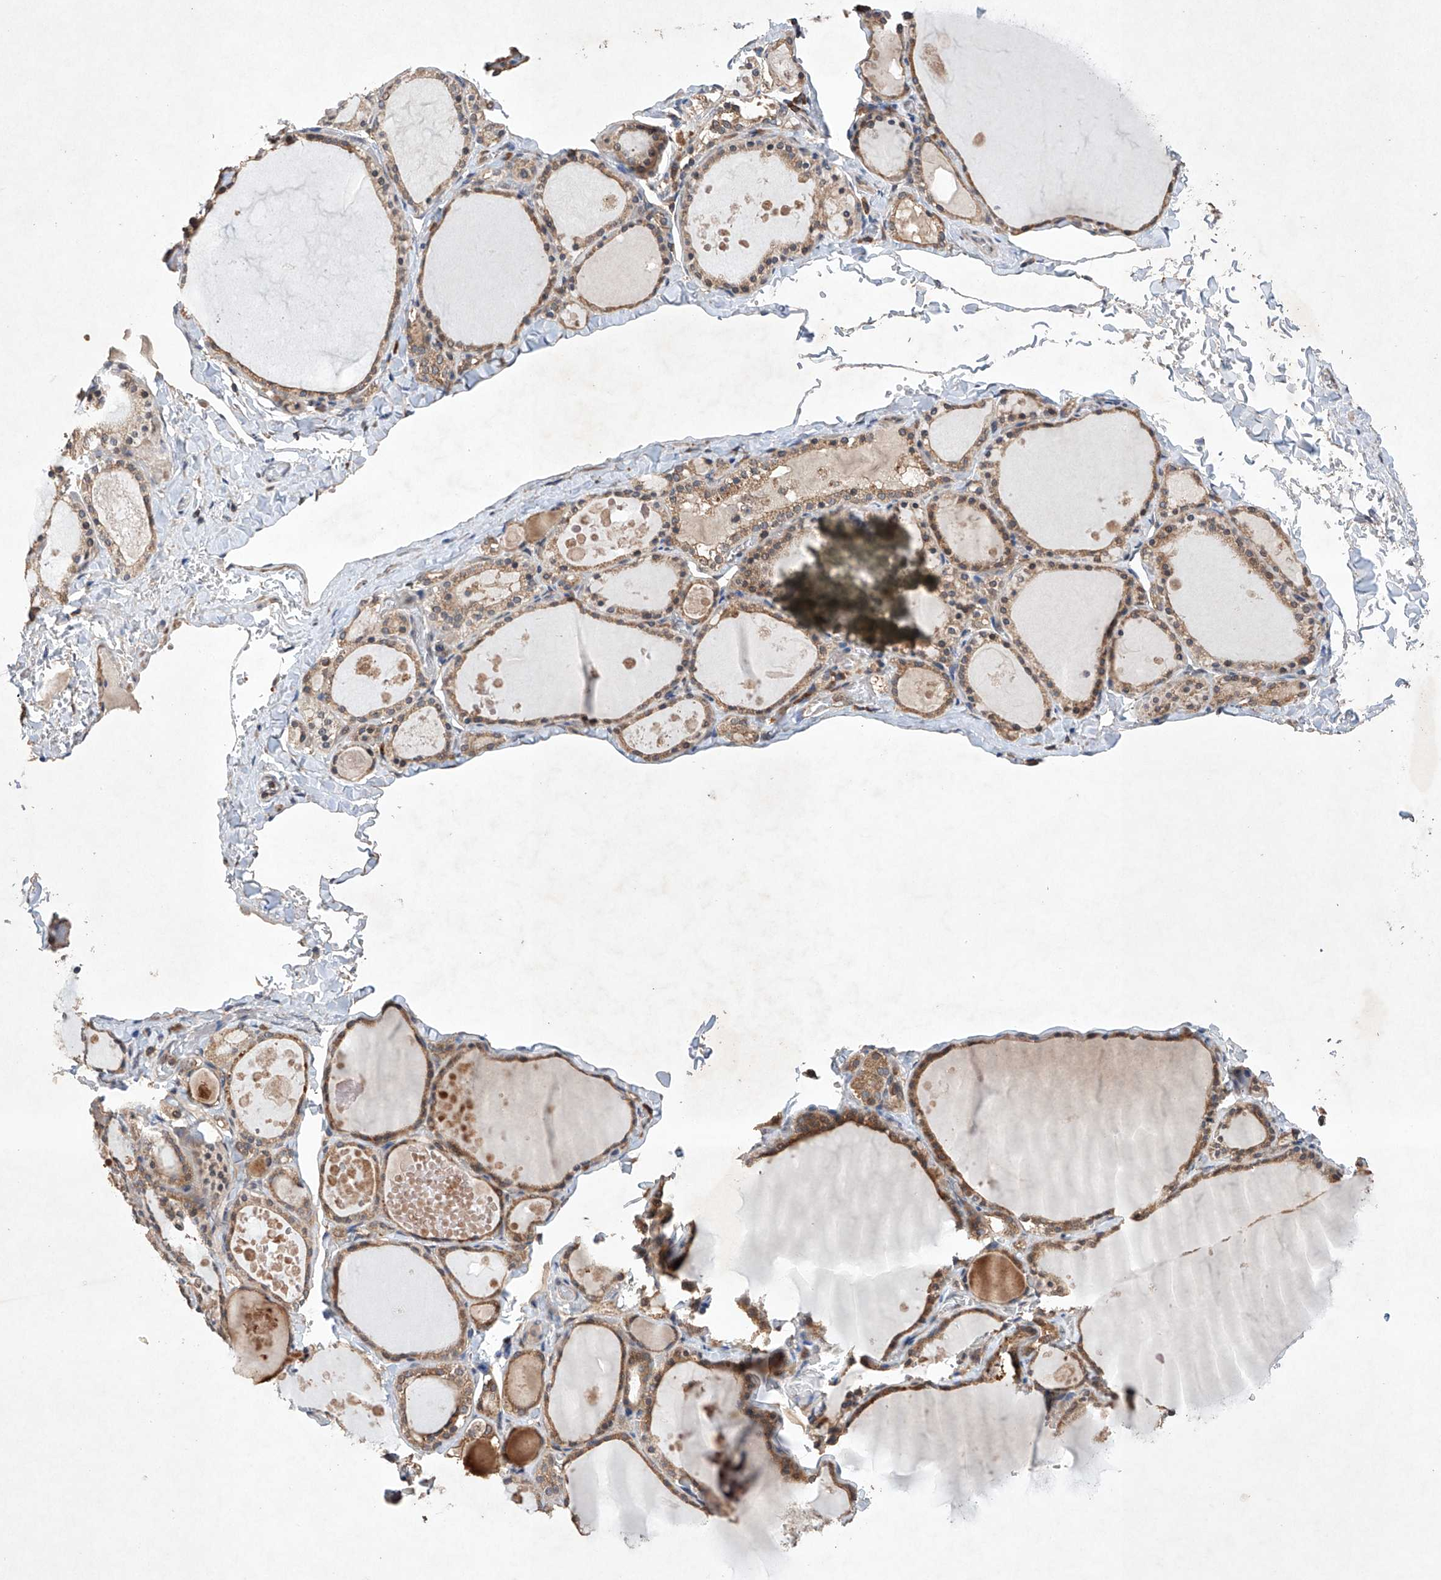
{"staining": {"intensity": "moderate", "quantity": ">75%", "location": "cytoplasmic/membranous"}, "tissue": "thyroid gland", "cell_type": "Glandular cells", "image_type": "normal", "snomed": [{"axis": "morphology", "description": "Normal tissue, NOS"}, {"axis": "topography", "description": "Thyroid gland"}], "caption": "Immunohistochemical staining of normal human thyroid gland reveals medium levels of moderate cytoplasmic/membranous positivity in about >75% of glandular cells. (DAB (3,3'-diaminobenzidine) IHC, brown staining for protein, blue staining for nuclei).", "gene": "LURAP1", "patient": {"sex": "male", "age": 56}}